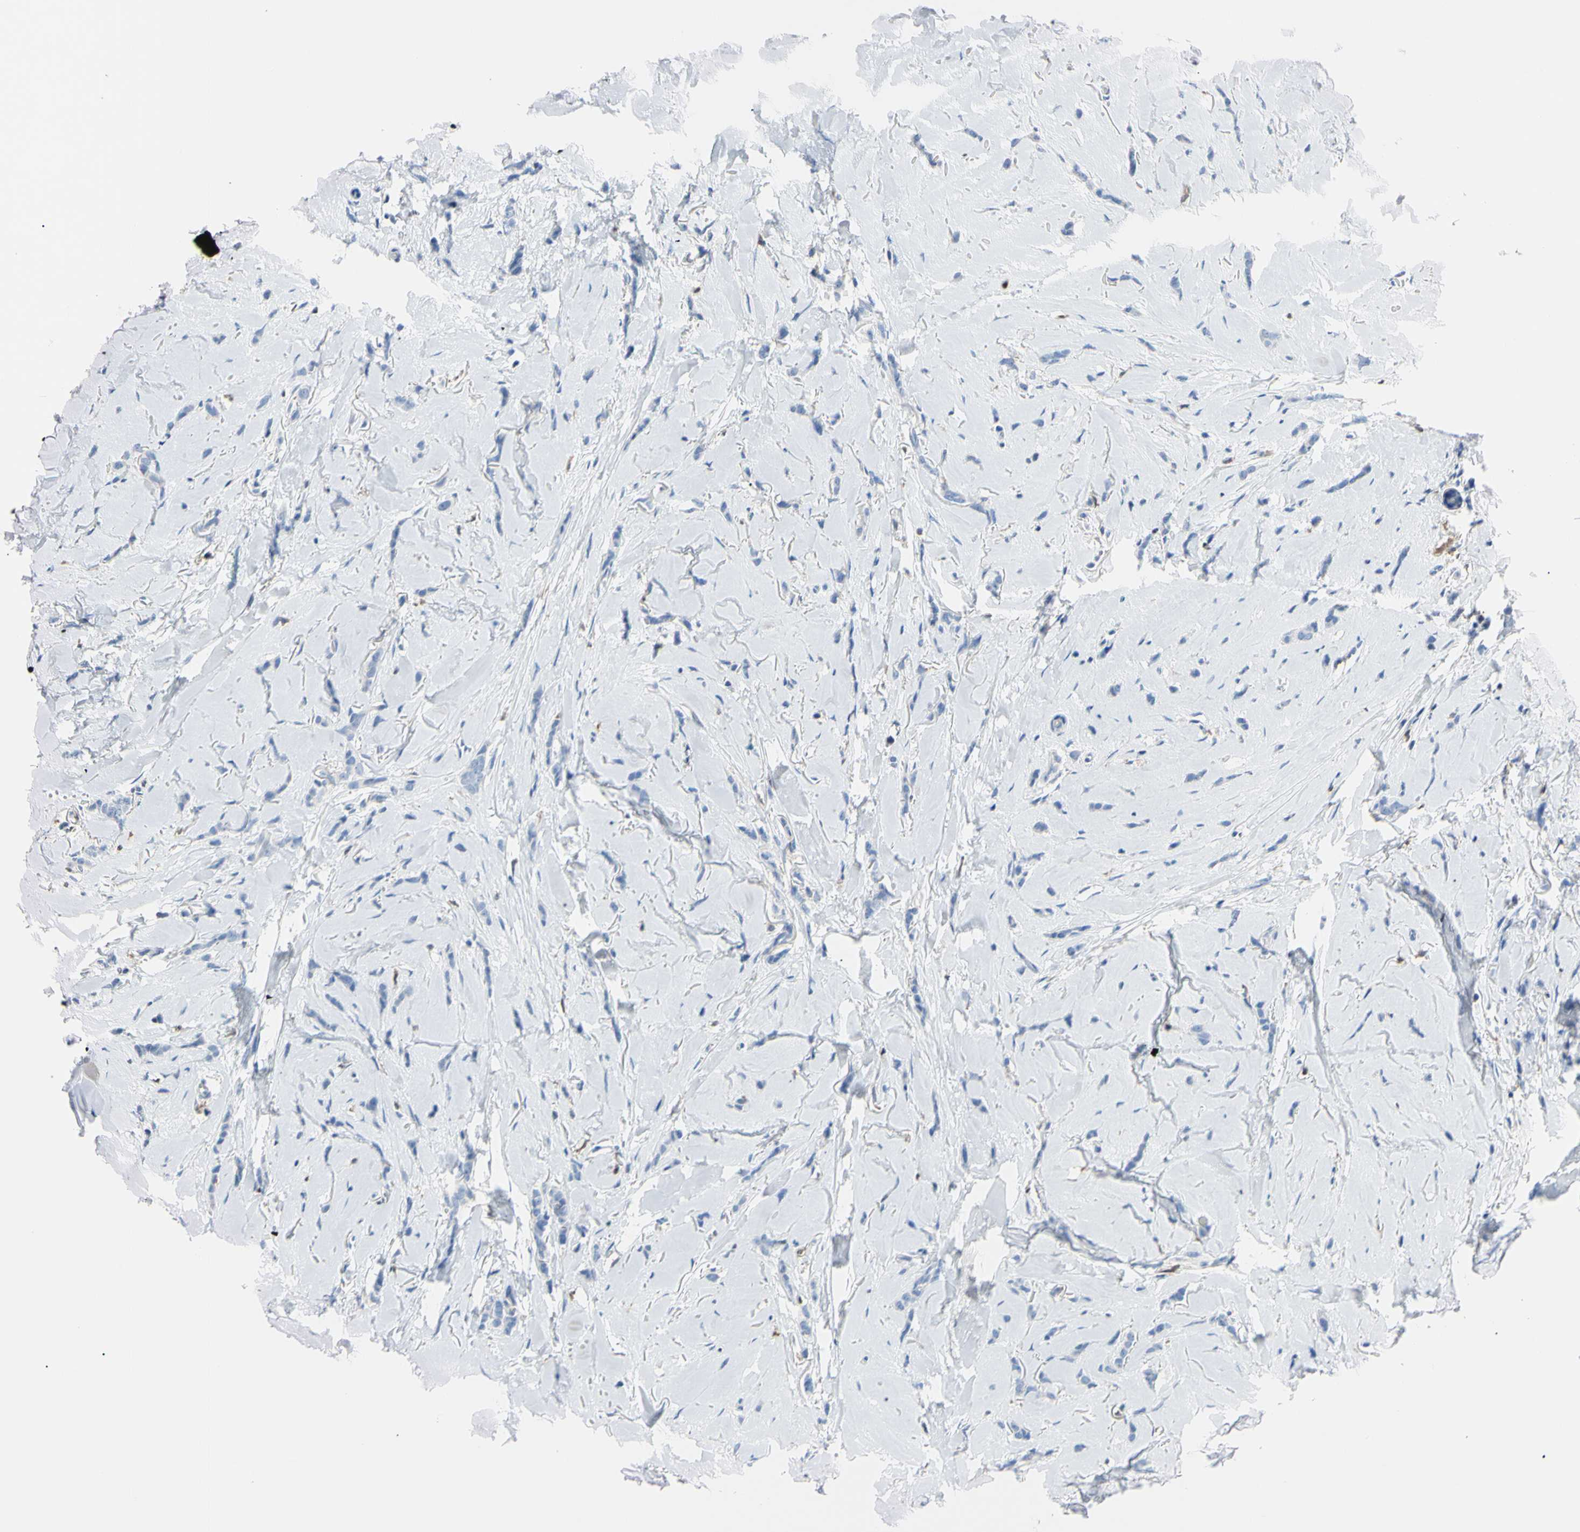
{"staining": {"intensity": "negative", "quantity": "none", "location": "none"}, "tissue": "breast cancer", "cell_type": "Tumor cells", "image_type": "cancer", "snomed": [{"axis": "morphology", "description": "Lobular carcinoma"}, {"axis": "topography", "description": "Skin"}, {"axis": "topography", "description": "Breast"}], "caption": "A high-resolution histopathology image shows IHC staining of breast cancer (lobular carcinoma), which exhibits no significant positivity in tumor cells.", "gene": "NCF4", "patient": {"sex": "female", "age": 46}}